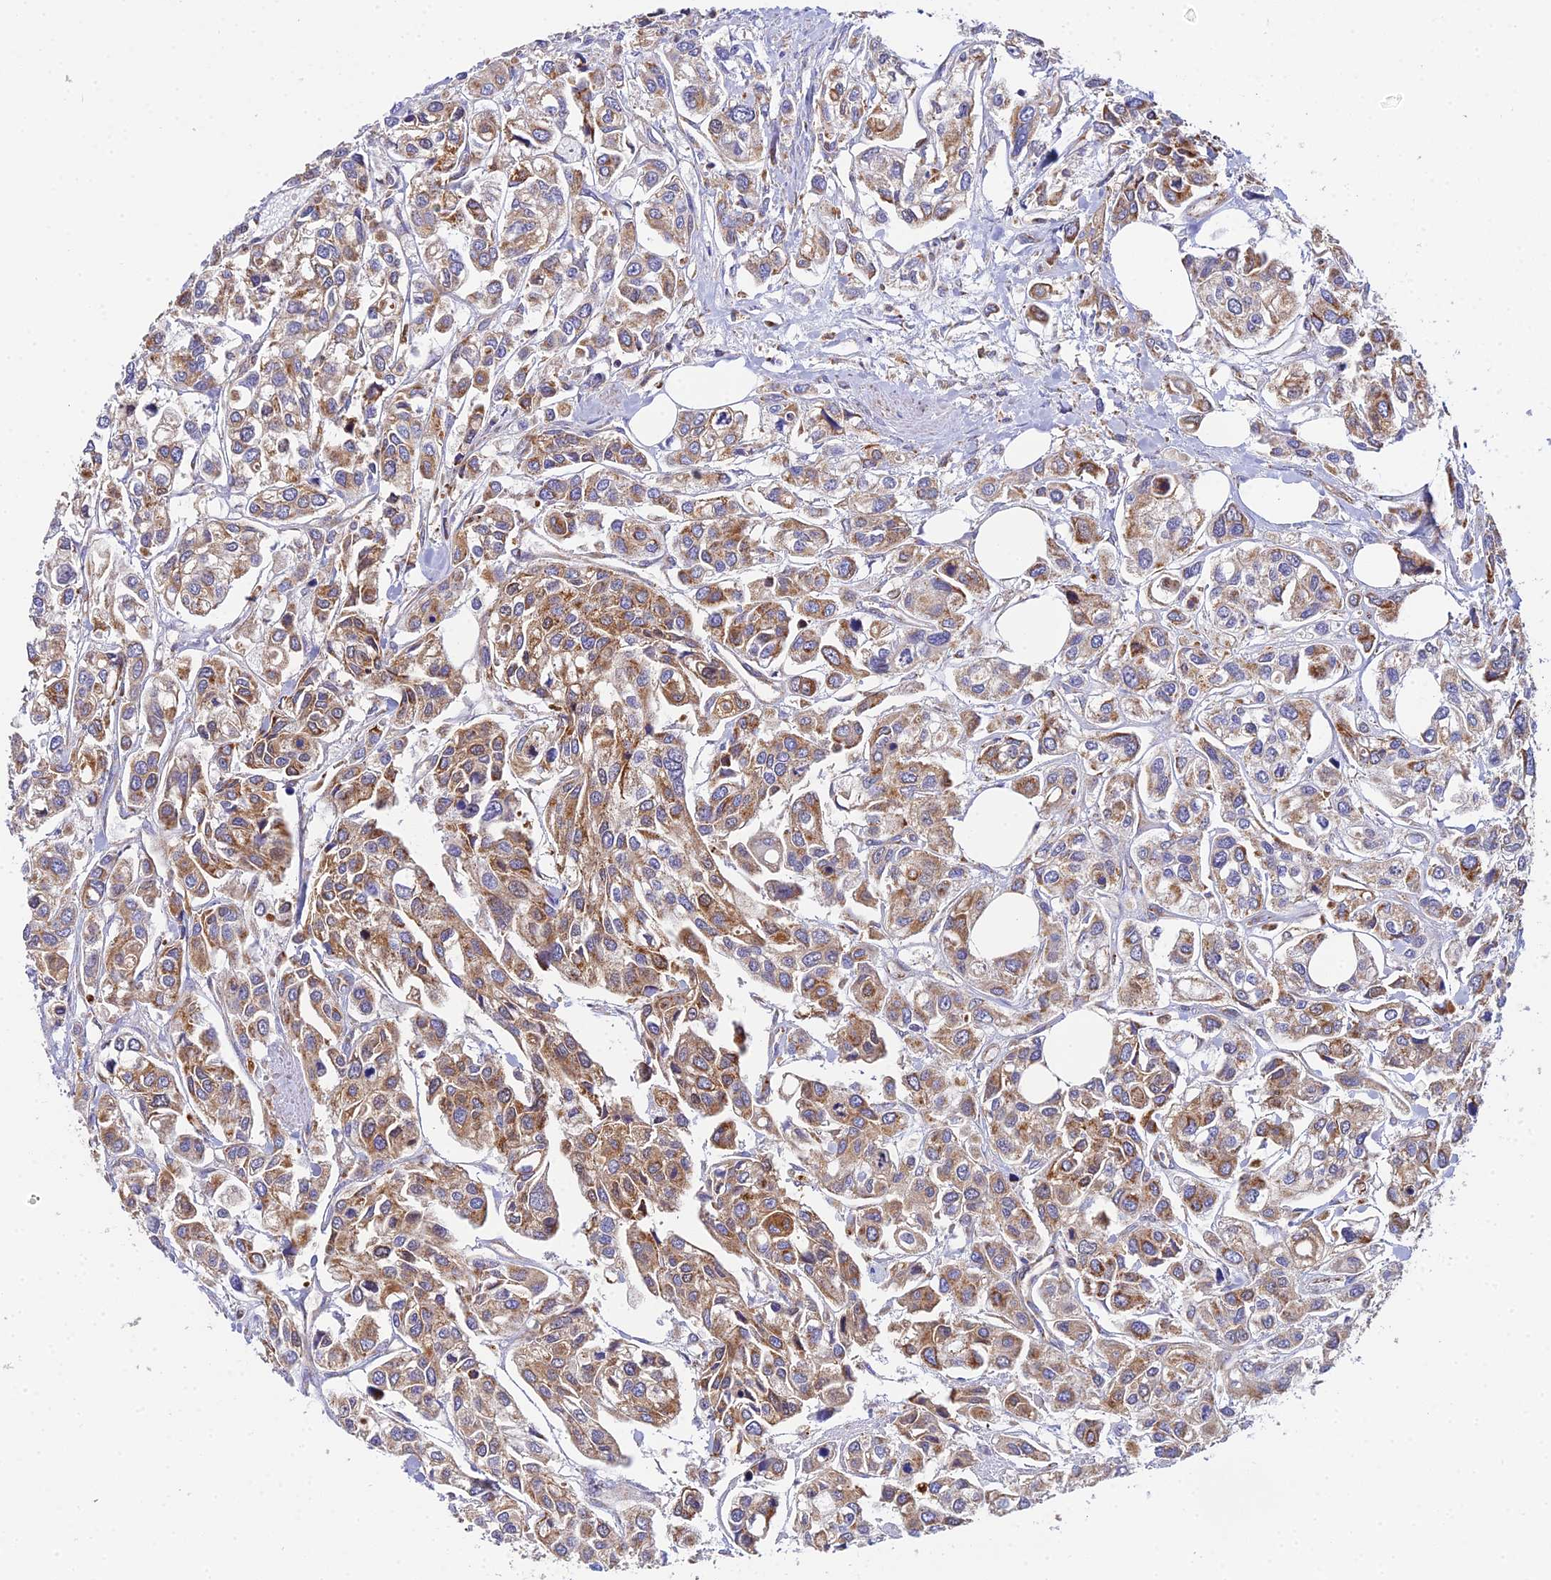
{"staining": {"intensity": "moderate", "quantity": ">75%", "location": "cytoplasmic/membranous"}, "tissue": "urothelial cancer", "cell_type": "Tumor cells", "image_type": "cancer", "snomed": [{"axis": "morphology", "description": "Urothelial carcinoma, High grade"}, {"axis": "topography", "description": "Urinary bladder"}], "caption": "Protein staining of high-grade urothelial carcinoma tissue reveals moderate cytoplasmic/membranous expression in approximately >75% of tumor cells. (brown staining indicates protein expression, while blue staining denotes nuclei).", "gene": "NIPSNAP3A", "patient": {"sex": "male", "age": 67}}